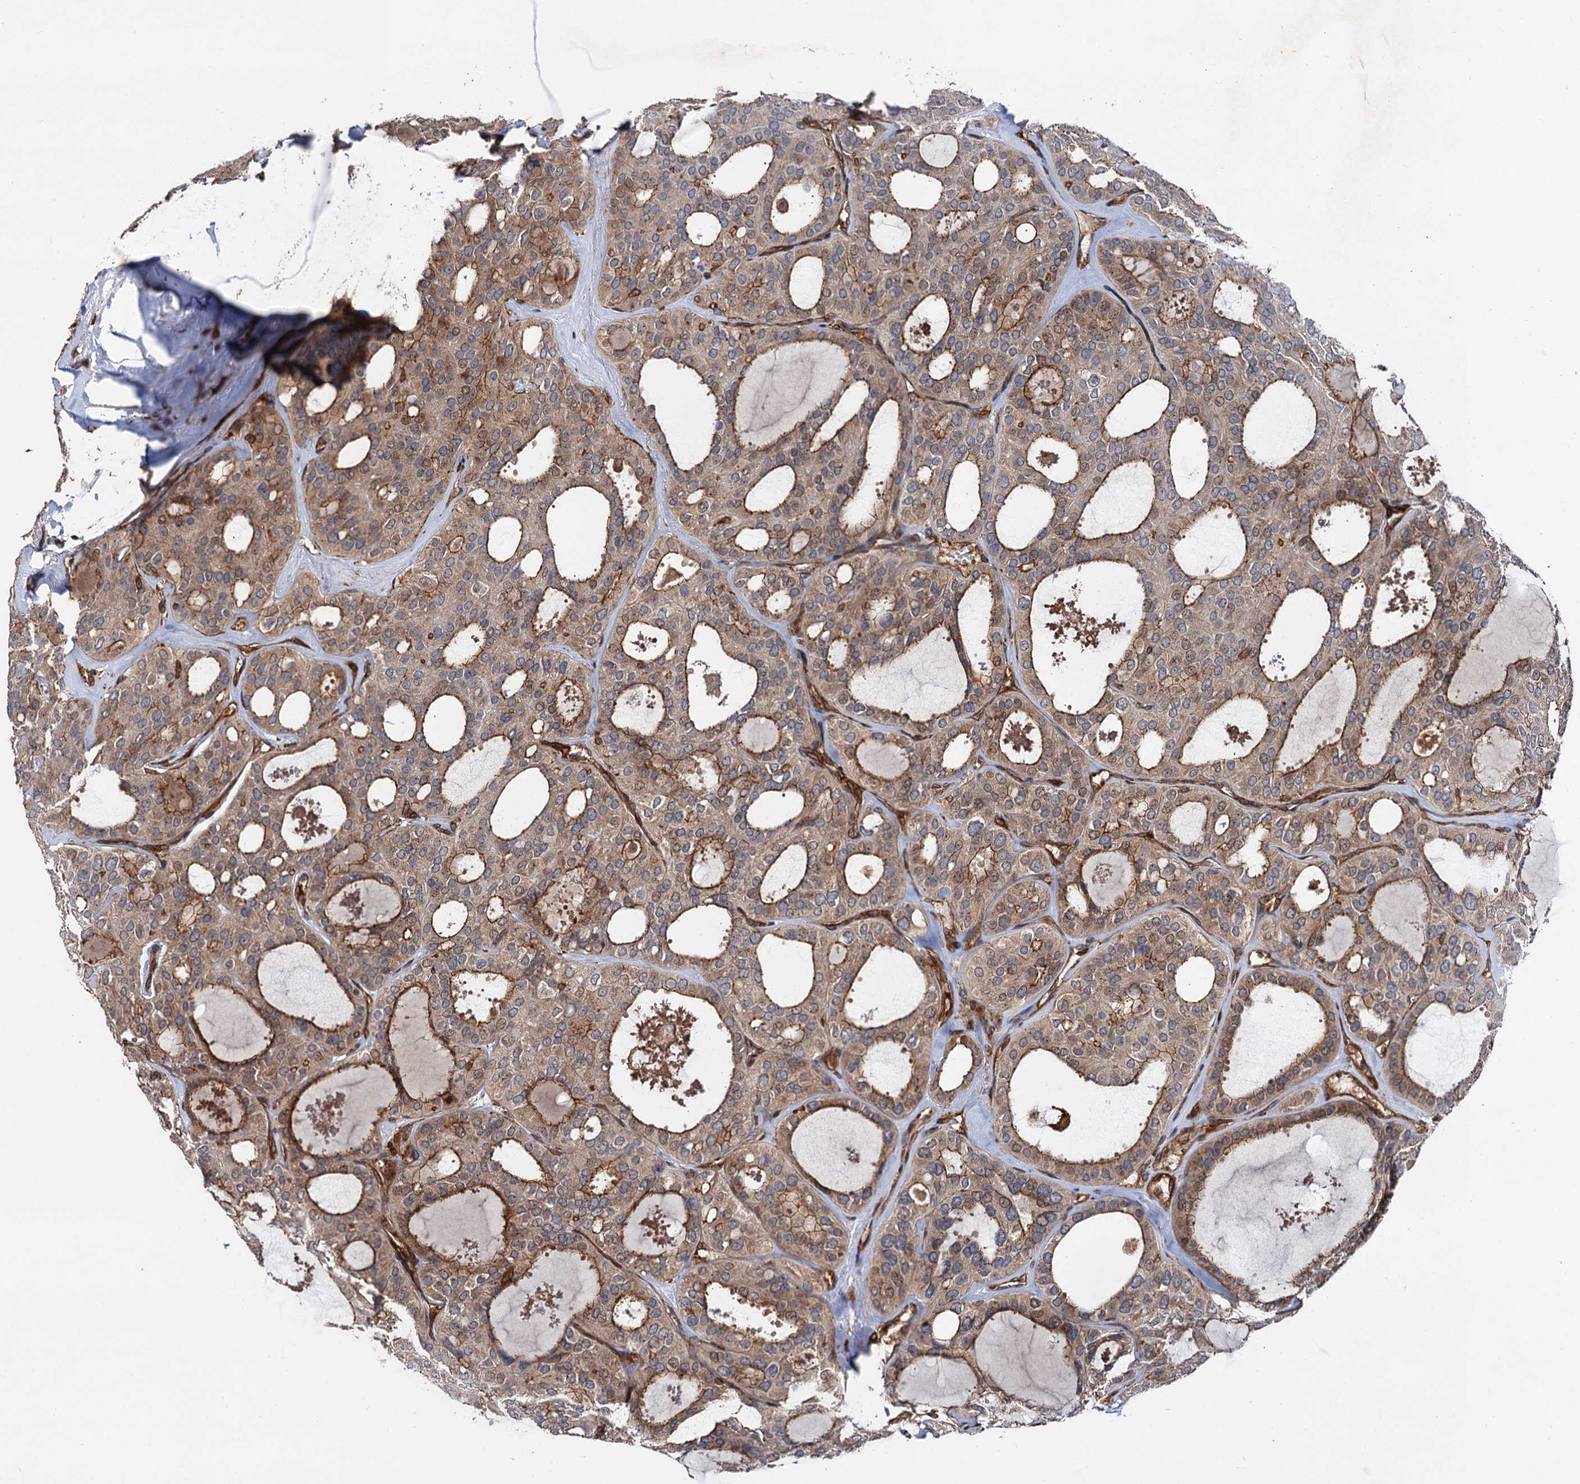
{"staining": {"intensity": "moderate", "quantity": ">75%", "location": "cytoplasmic/membranous"}, "tissue": "thyroid cancer", "cell_type": "Tumor cells", "image_type": "cancer", "snomed": [{"axis": "morphology", "description": "Follicular adenoma carcinoma, NOS"}, {"axis": "topography", "description": "Thyroid gland"}], "caption": "Human thyroid follicular adenoma carcinoma stained with a protein marker reveals moderate staining in tumor cells.", "gene": "BORA", "patient": {"sex": "male", "age": 75}}